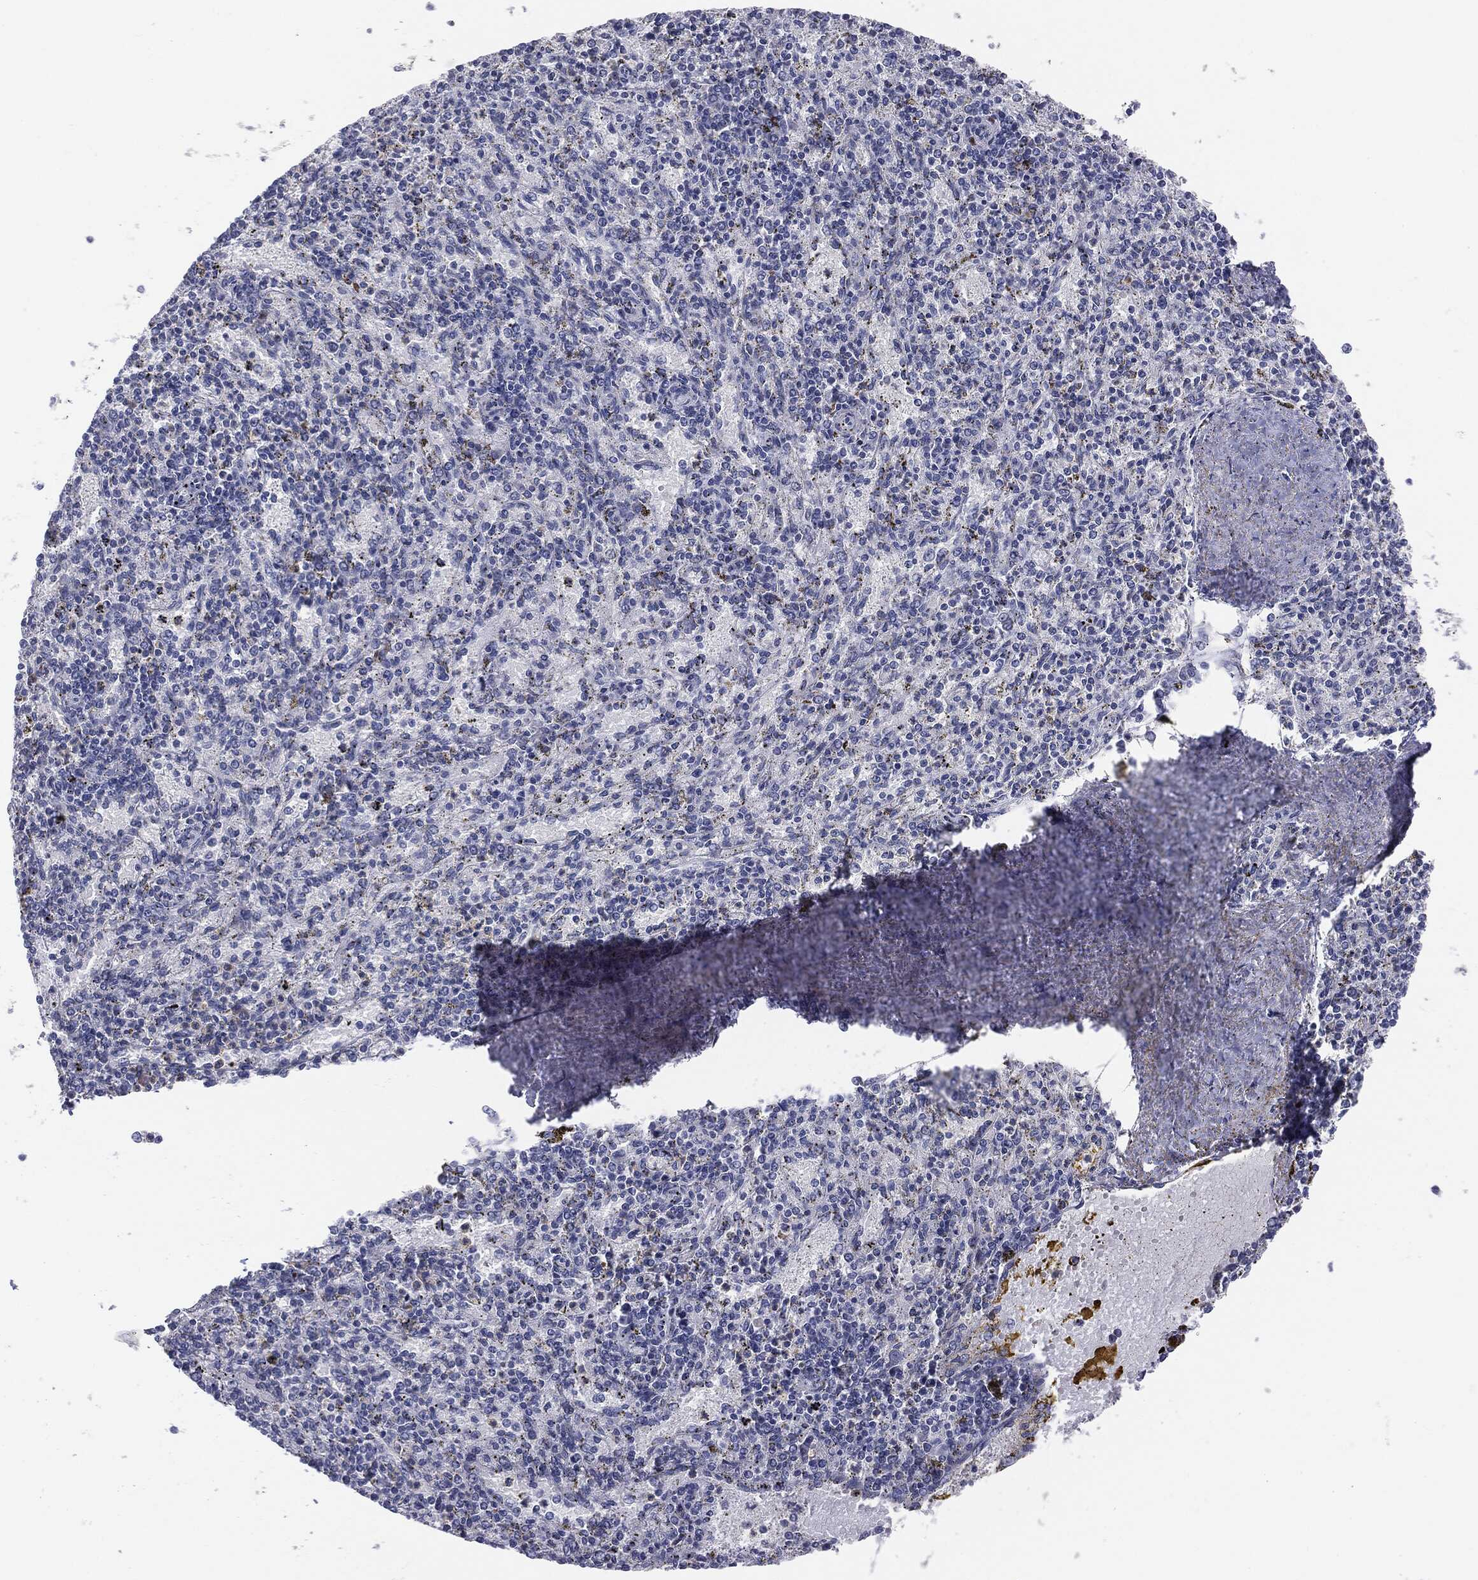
{"staining": {"intensity": "negative", "quantity": "none", "location": "none"}, "tissue": "spleen", "cell_type": "Cells in red pulp", "image_type": "normal", "snomed": [{"axis": "morphology", "description": "Normal tissue, NOS"}, {"axis": "topography", "description": "Spleen"}], "caption": "Immunohistochemistry micrograph of unremarkable spleen: spleen stained with DAB shows no significant protein expression in cells in red pulp. (IHC, brightfield microscopy, high magnification).", "gene": "MUC1", "patient": {"sex": "female", "age": 37}}